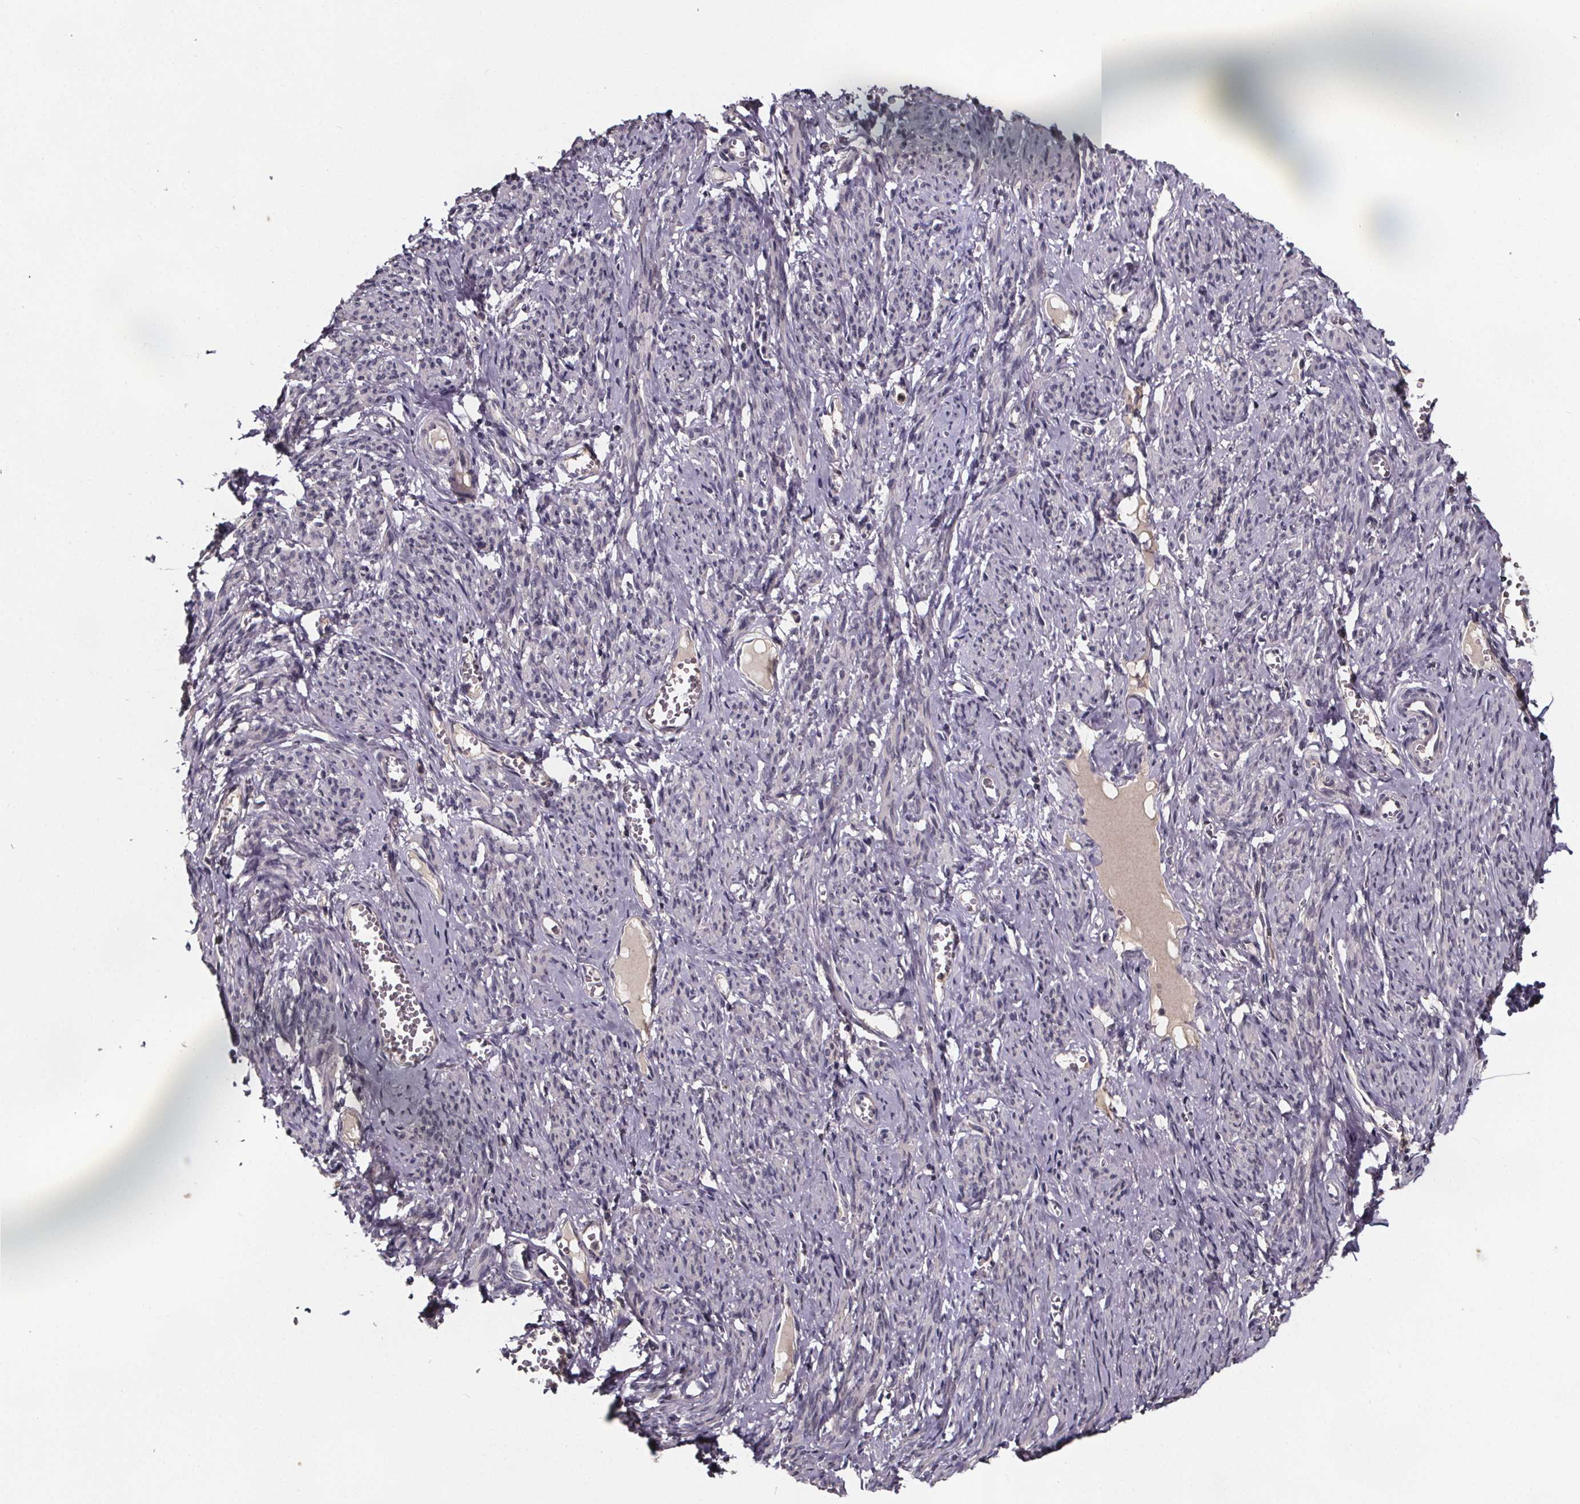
{"staining": {"intensity": "negative", "quantity": "none", "location": "none"}, "tissue": "smooth muscle", "cell_type": "Smooth muscle cells", "image_type": "normal", "snomed": [{"axis": "morphology", "description": "Normal tissue, NOS"}, {"axis": "topography", "description": "Smooth muscle"}], "caption": "This is a histopathology image of immunohistochemistry (IHC) staining of normal smooth muscle, which shows no staining in smooth muscle cells.", "gene": "SMIM1", "patient": {"sex": "female", "age": 65}}